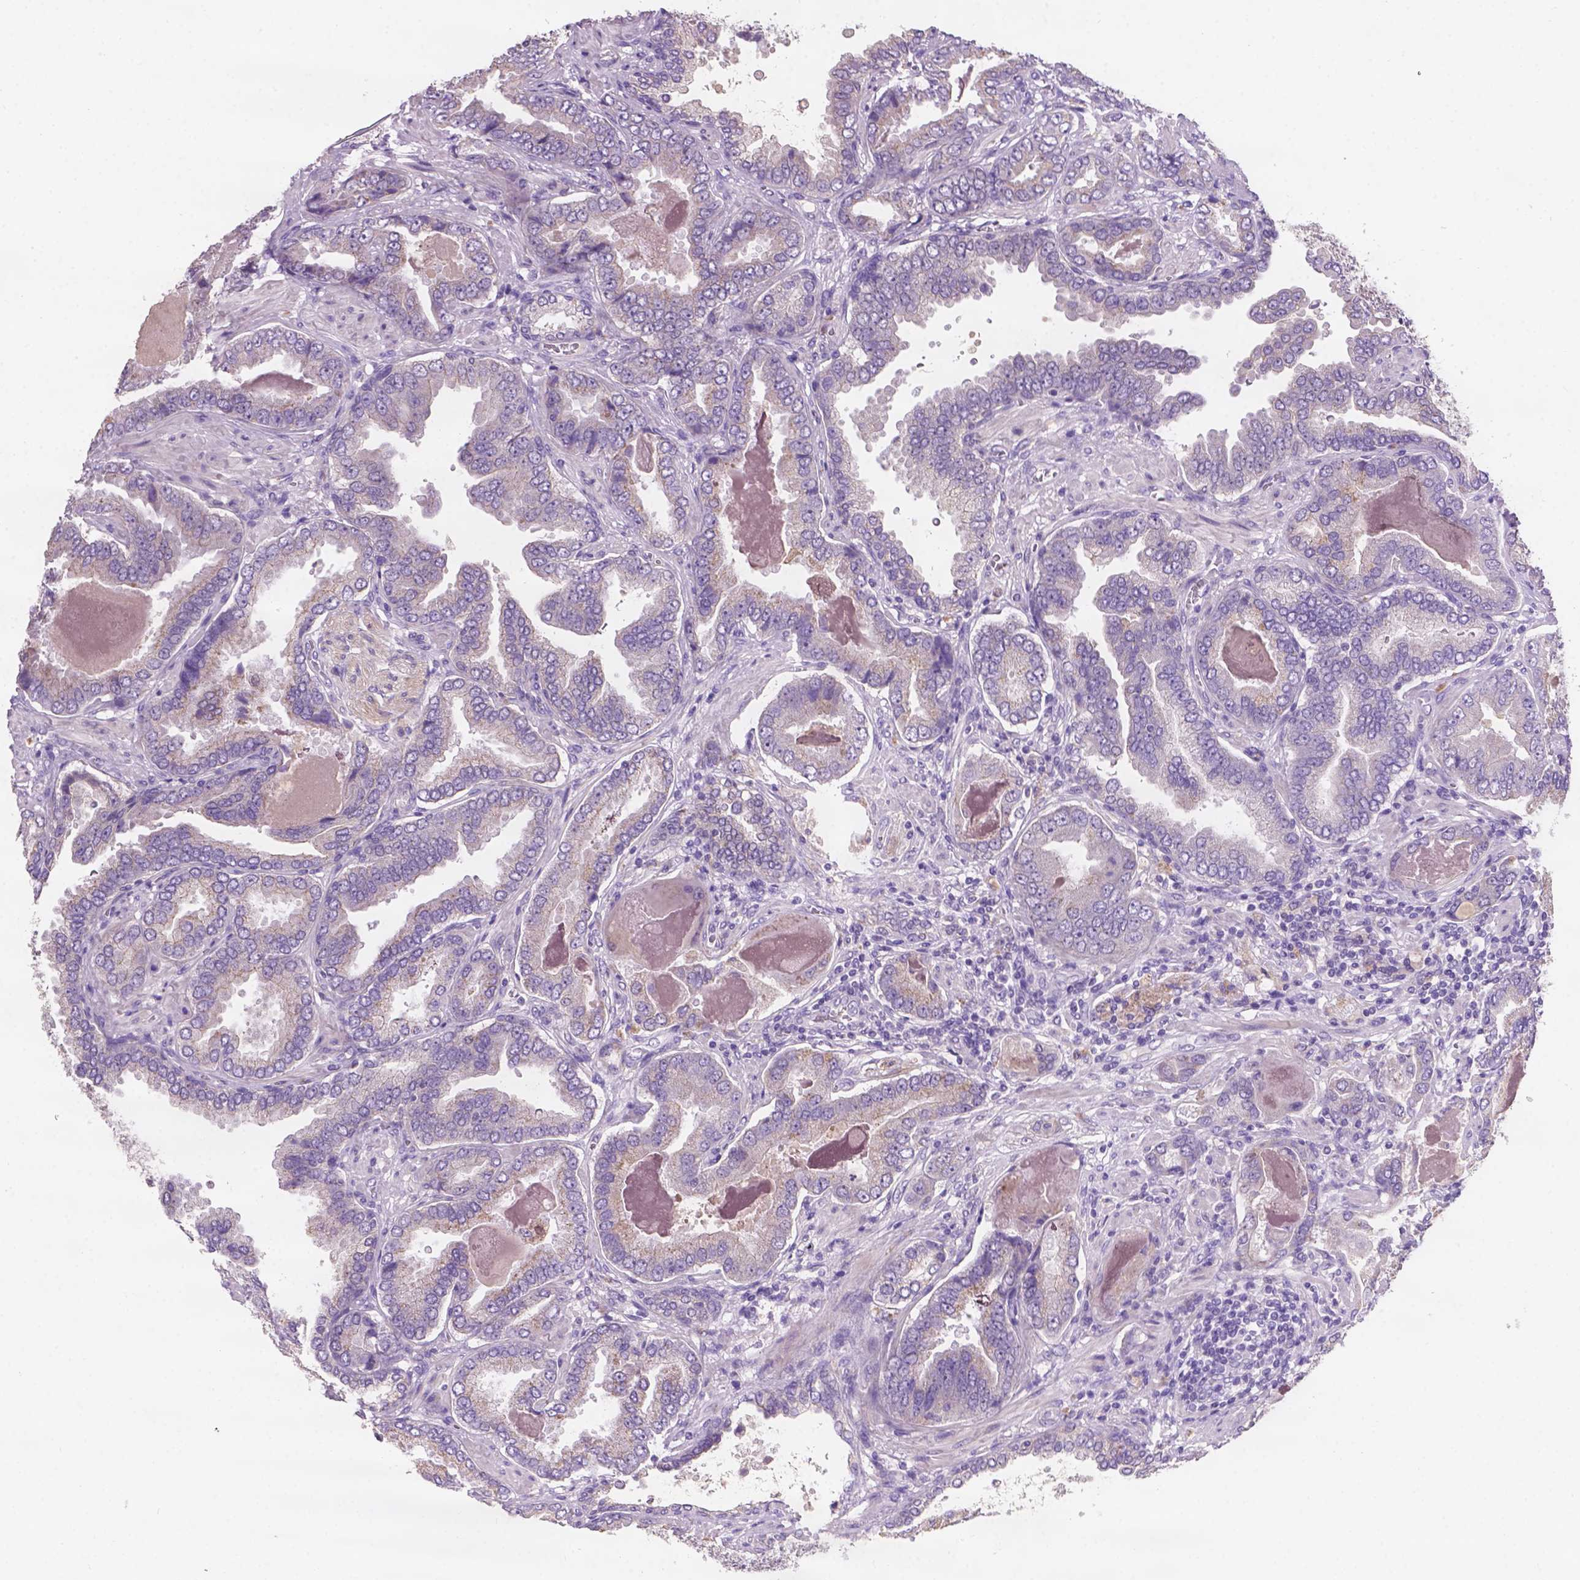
{"staining": {"intensity": "negative", "quantity": "none", "location": "none"}, "tissue": "prostate cancer", "cell_type": "Tumor cells", "image_type": "cancer", "snomed": [{"axis": "morphology", "description": "Adenocarcinoma, NOS"}, {"axis": "topography", "description": "Prostate"}], "caption": "The IHC photomicrograph has no significant staining in tumor cells of prostate cancer (adenocarcinoma) tissue.", "gene": "GXYLT2", "patient": {"sex": "male", "age": 64}}